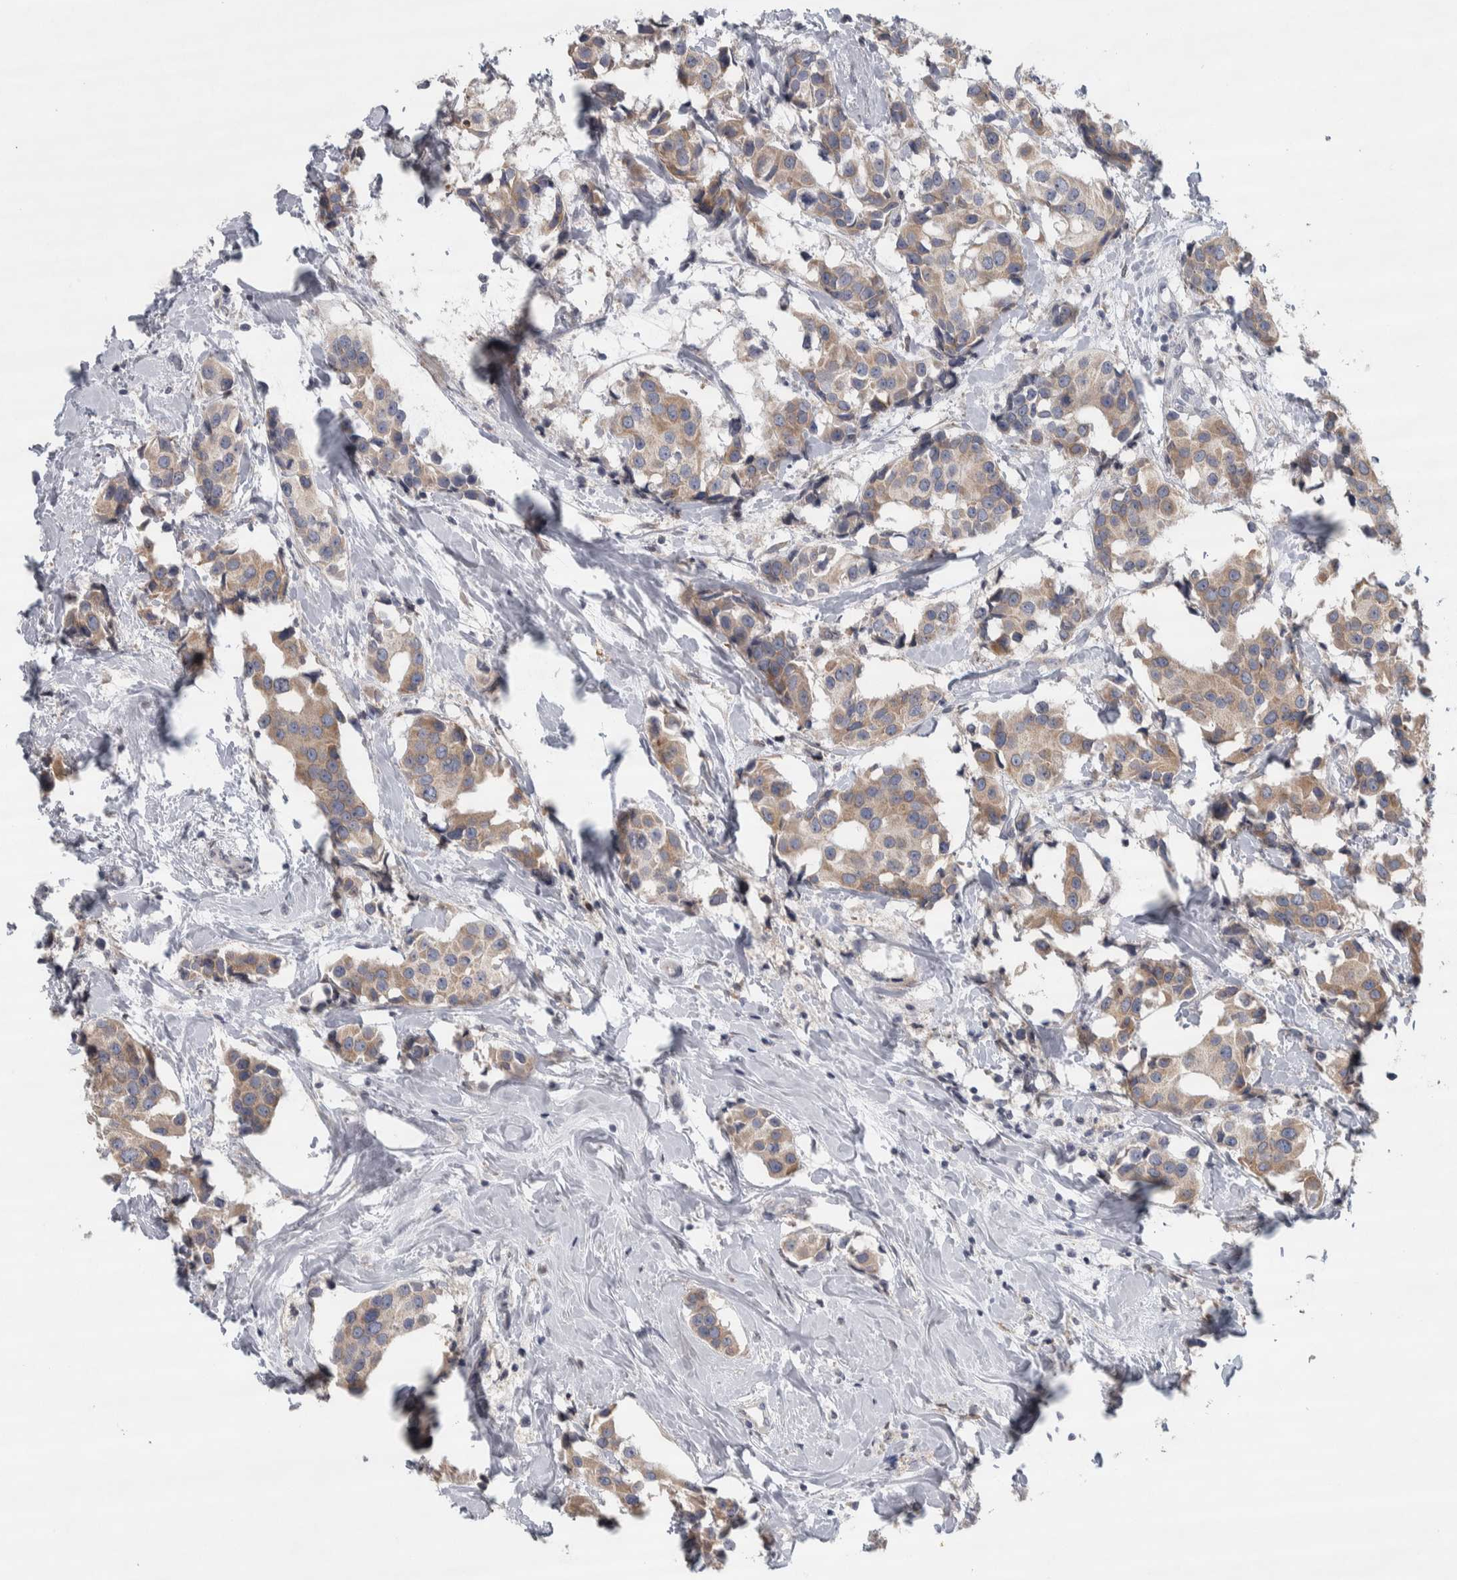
{"staining": {"intensity": "moderate", "quantity": ">75%", "location": "cytoplasmic/membranous"}, "tissue": "breast cancer", "cell_type": "Tumor cells", "image_type": "cancer", "snomed": [{"axis": "morphology", "description": "Normal tissue, NOS"}, {"axis": "morphology", "description": "Duct carcinoma"}, {"axis": "topography", "description": "Breast"}], "caption": "Infiltrating ductal carcinoma (breast) was stained to show a protein in brown. There is medium levels of moderate cytoplasmic/membranous staining in approximately >75% of tumor cells.", "gene": "SIGMAR1", "patient": {"sex": "female", "age": 39}}